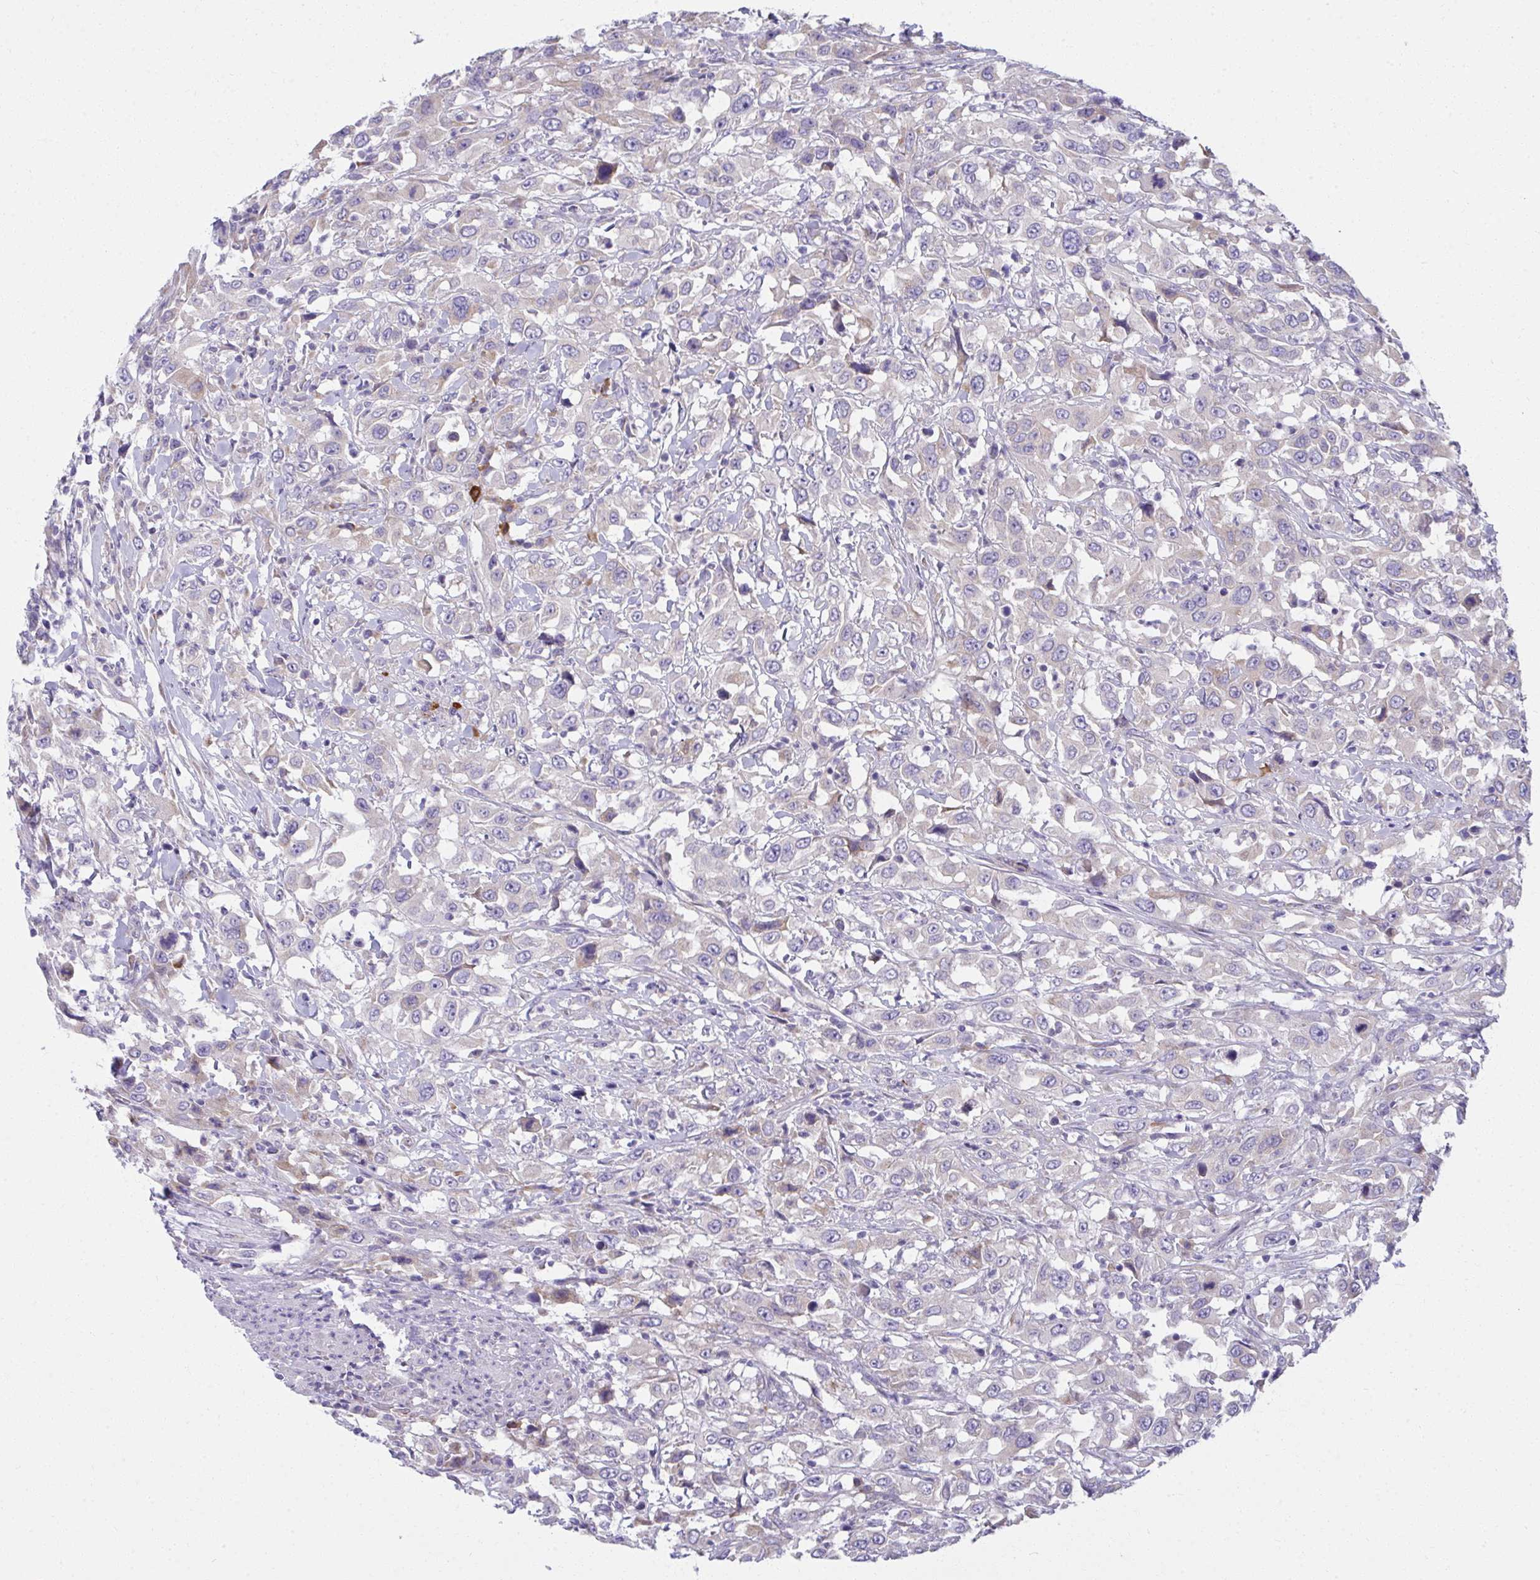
{"staining": {"intensity": "negative", "quantity": "none", "location": "none"}, "tissue": "urothelial cancer", "cell_type": "Tumor cells", "image_type": "cancer", "snomed": [{"axis": "morphology", "description": "Urothelial carcinoma, High grade"}, {"axis": "topography", "description": "Urinary bladder"}], "caption": "There is no significant expression in tumor cells of urothelial cancer.", "gene": "FASLG", "patient": {"sex": "male", "age": 61}}